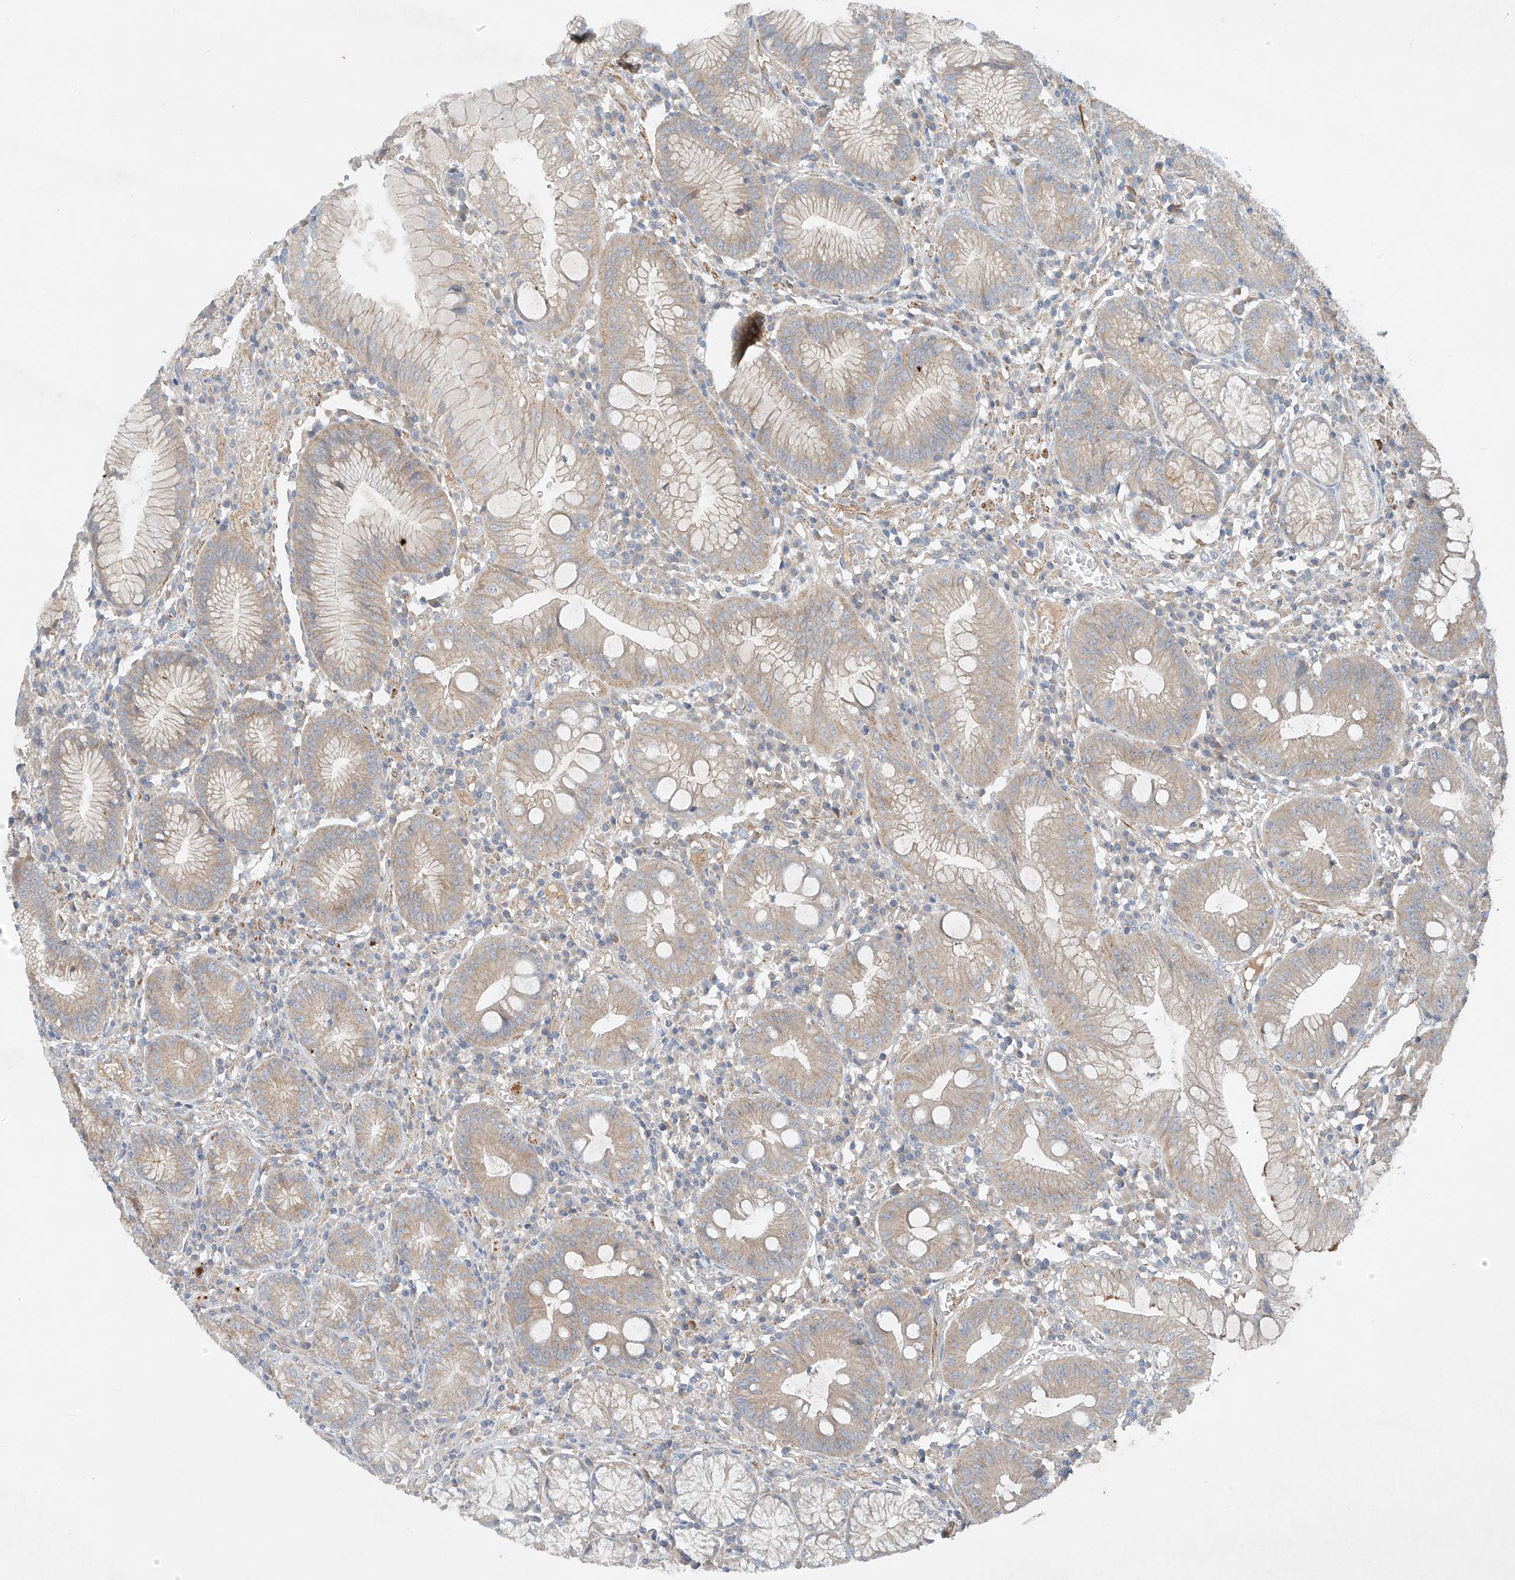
{"staining": {"intensity": "weak", "quantity": "<25%", "location": "cytoplasmic/membranous"}, "tissue": "stomach", "cell_type": "Glandular cells", "image_type": "normal", "snomed": [{"axis": "morphology", "description": "Normal tissue, NOS"}, {"axis": "topography", "description": "Stomach"}], "caption": "The immunohistochemistry photomicrograph has no significant expression in glandular cells of stomach. Brightfield microscopy of IHC stained with DAB (brown) and hematoxylin (blue), captured at high magnification.", "gene": "ENSG00000266202", "patient": {"sex": "male", "age": 55}}